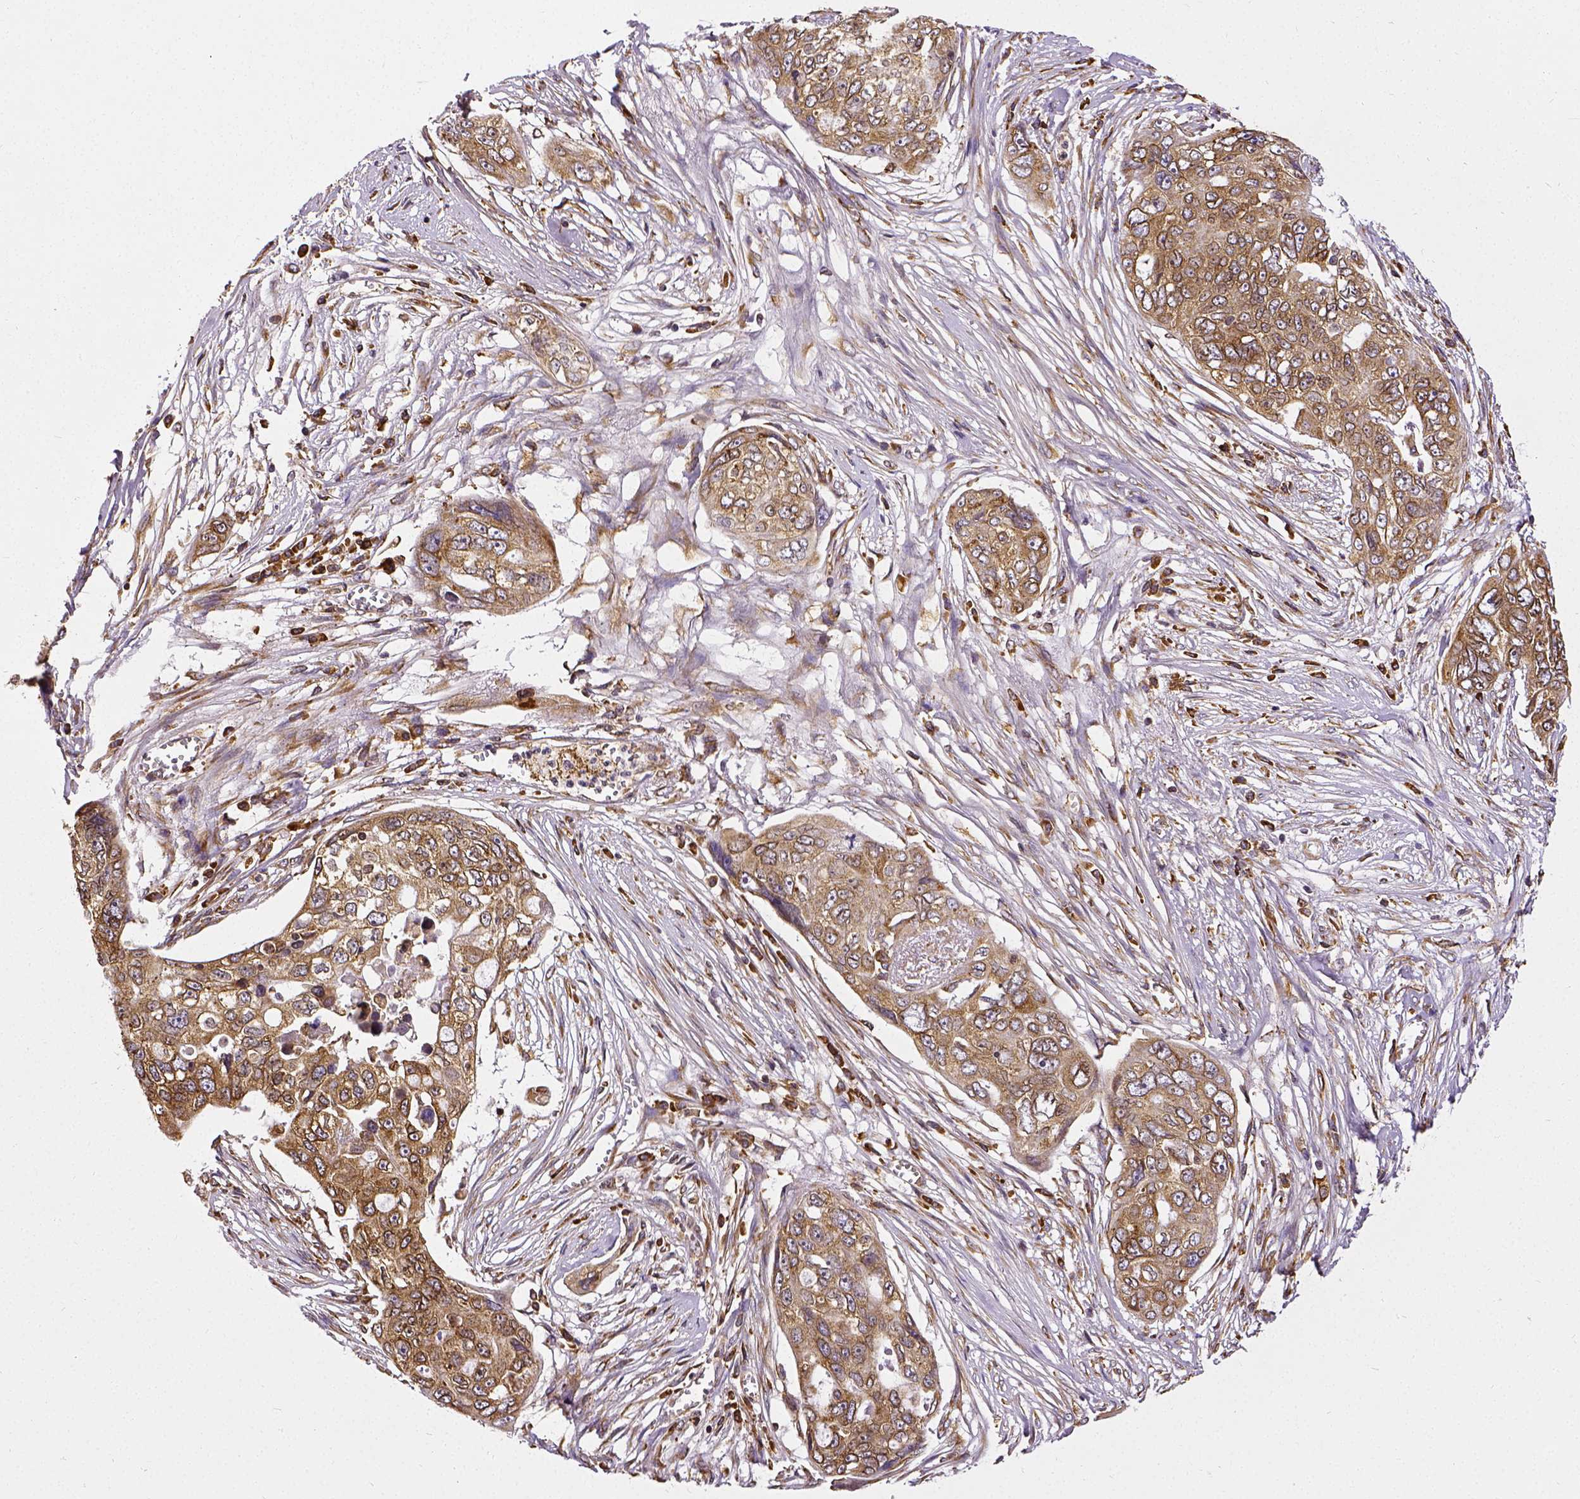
{"staining": {"intensity": "moderate", "quantity": ">75%", "location": "cytoplasmic/membranous"}, "tissue": "ovarian cancer", "cell_type": "Tumor cells", "image_type": "cancer", "snomed": [{"axis": "morphology", "description": "Carcinoma, endometroid"}, {"axis": "topography", "description": "Ovary"}], "caption": "Protein staining reveals moderate cytoplasmic/membranous expression in approximately >75% of tumor cells in ovarian cancer (endometroid carcinoma).", "gene": "MTDH", "patient": {"sex": "female", "age": 70}}